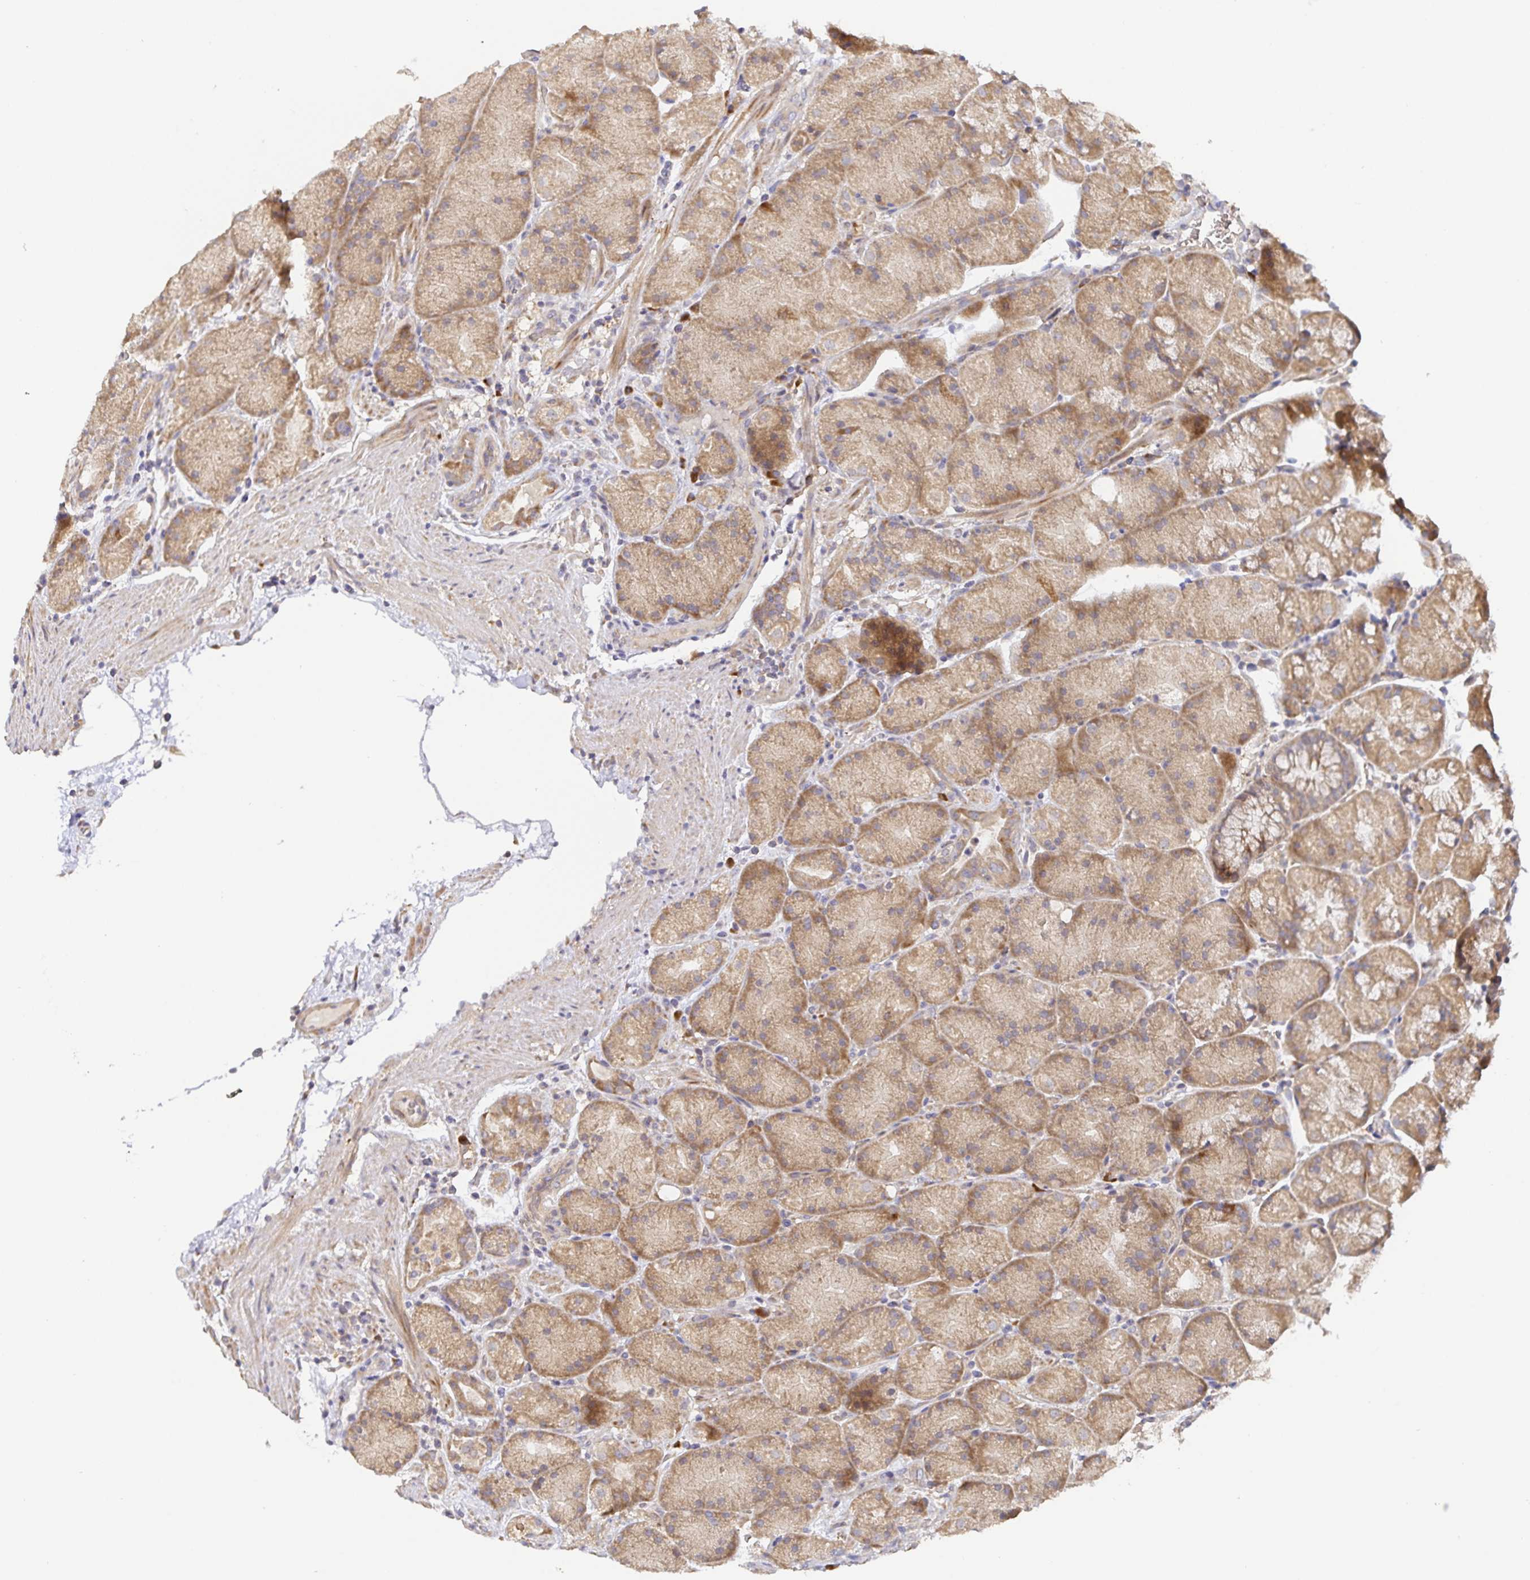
{"staining": {"intensity": "moderate", "quantity": ">75%", "location": "cytoplasmic/membranous"}, "tissue": "stomach", "cell_type": "Glandular cells", "image_type": "normal", "snomed": [{"axis": "morphology", "description": "Normal tissue, NOS"}, {"axis": "topography", "description": "Stomach, upper"}, {"axis": "topography", "description": "Stomach"}], "caption": "Human stomach stained for a protein (brown) shows moderate cytoplasmic/membranous positive staining in approximately >75% of glandular cells.", "gene": "ZDHHC11B", "patient": {"sex": "male", "age": 48}}